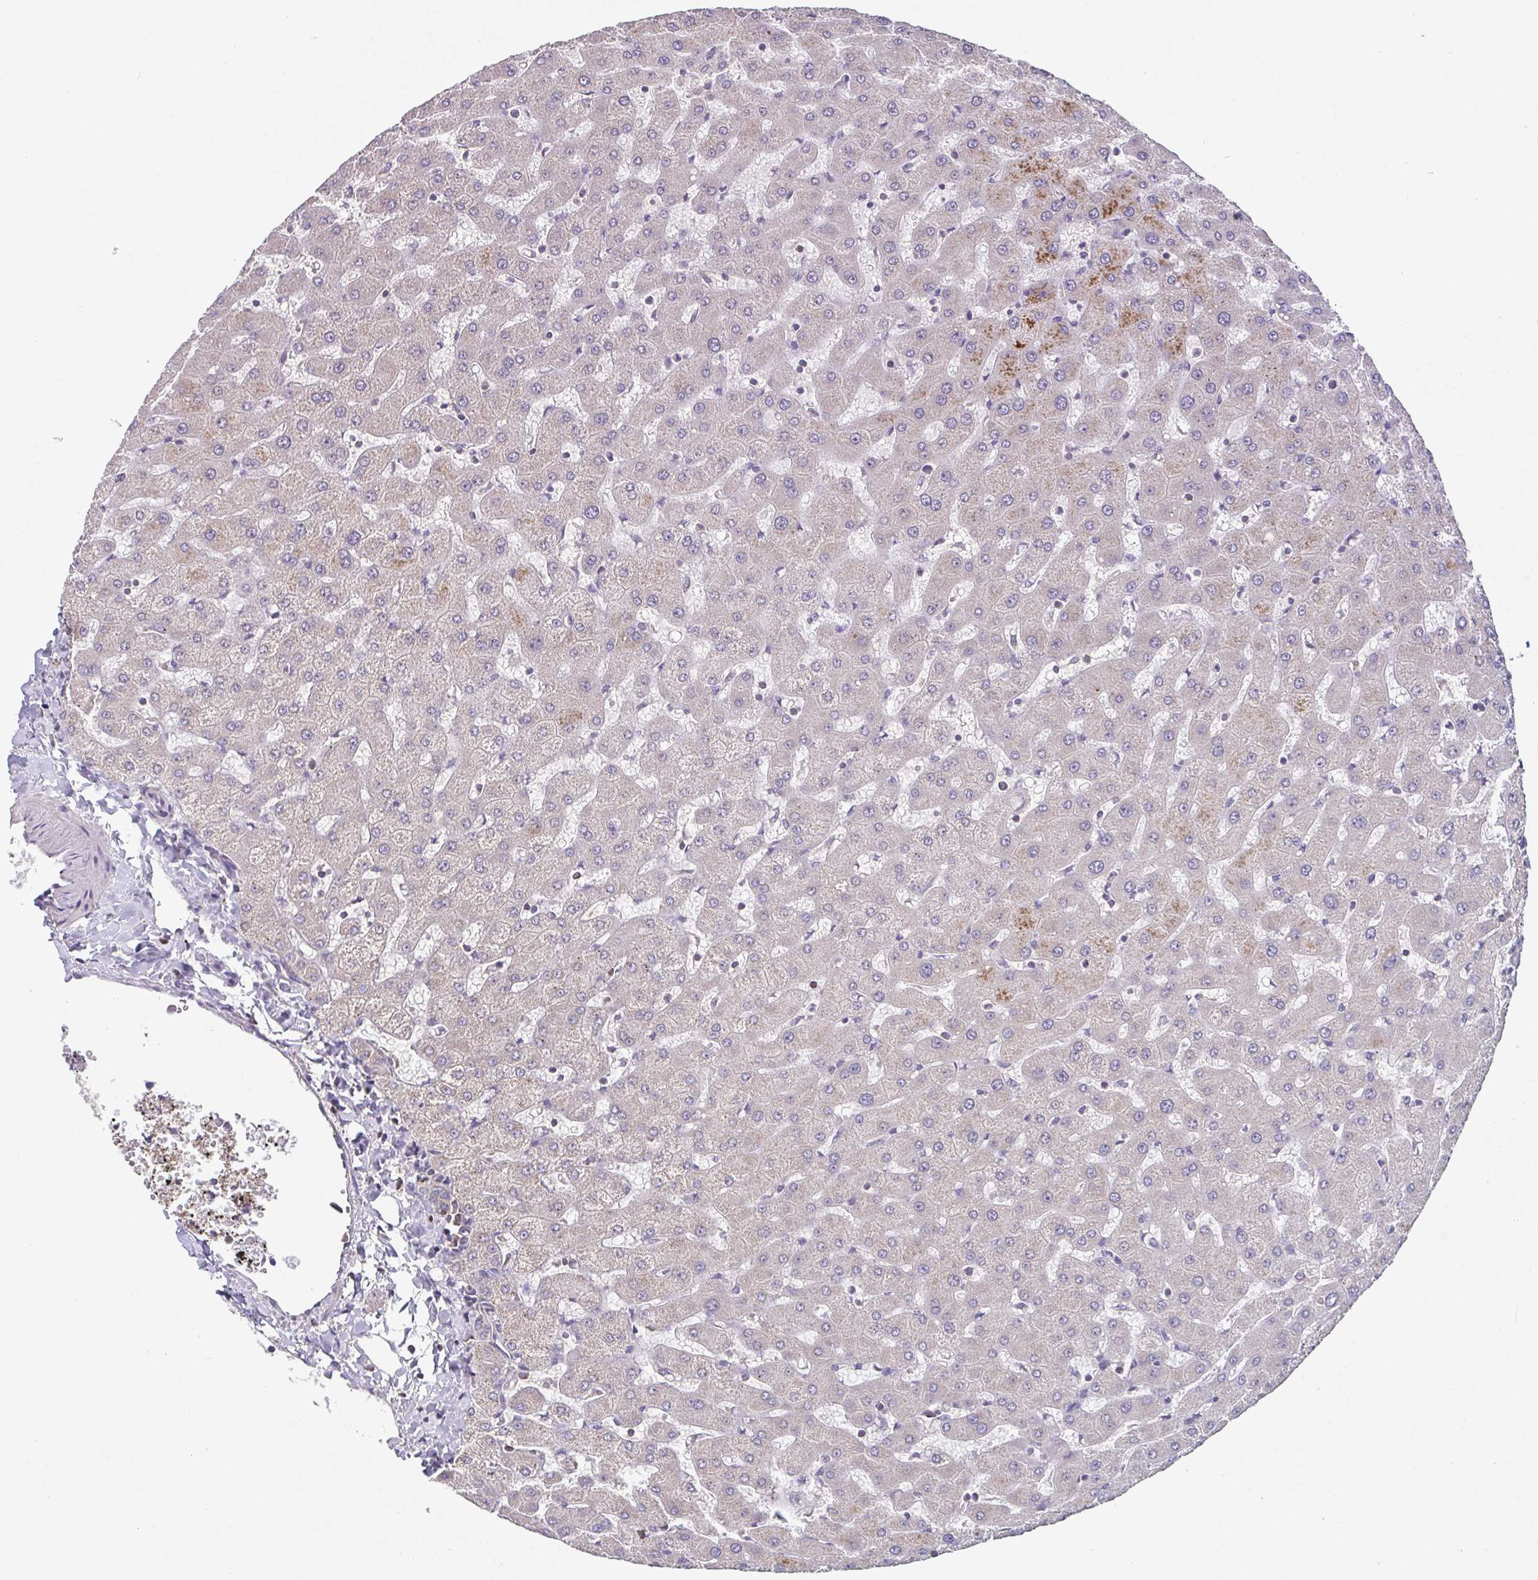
{"staining": {"intensity": "negative", "quantity": "none", "location": "none"}, "tissue": "liver", "cell_type": "Cholangiocytes", "image_type": "normal", "snomed": [{"axis": "morphology", "description": "Normal tissue, NOS"}, {"axis": "topography", "description": "Liver"}], "caption": "Immunohistochemistry histopathology image of benign human liver stained for a protein (brown), which exhibits no positivity in cholangiocytes.", "gene": "DIP2B", "patient": {"sex": "female", "age": 63}}